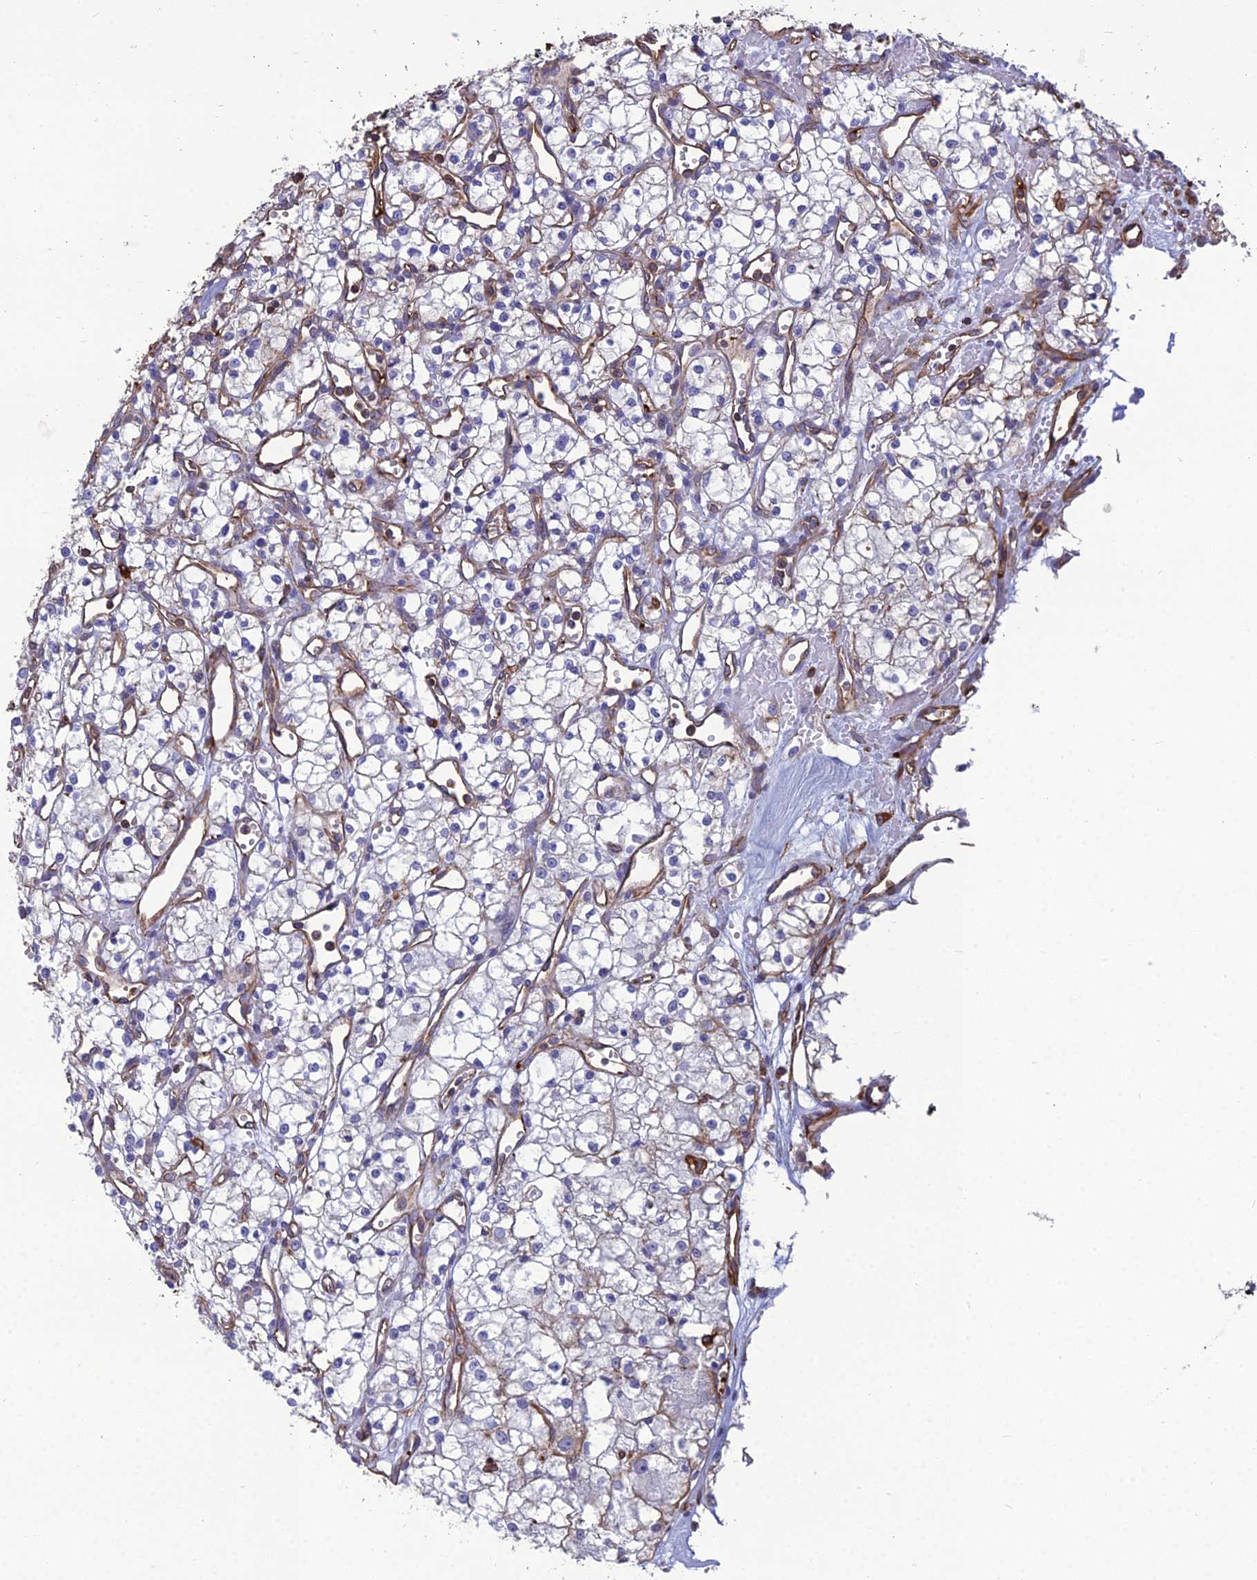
{"staining": {"intensity": "negative", "quantity": "none", "location": "none"}, "tissue": "renal cancer", "cell_type": "Tumor cells", "image_type": "cancer", "snomed": [{"axis": "morphology", "description": "Adenocarcinoma, NOS"}, {"axis": "topography", "description": "Kidney"}], "caption": "Immunohistochemical staining of human renal cancer (adenocarcinoma) reveals no significant staining in tumor cells.", "gene": "PSMD11", "patient": {"sex": "male", "age": 59}}